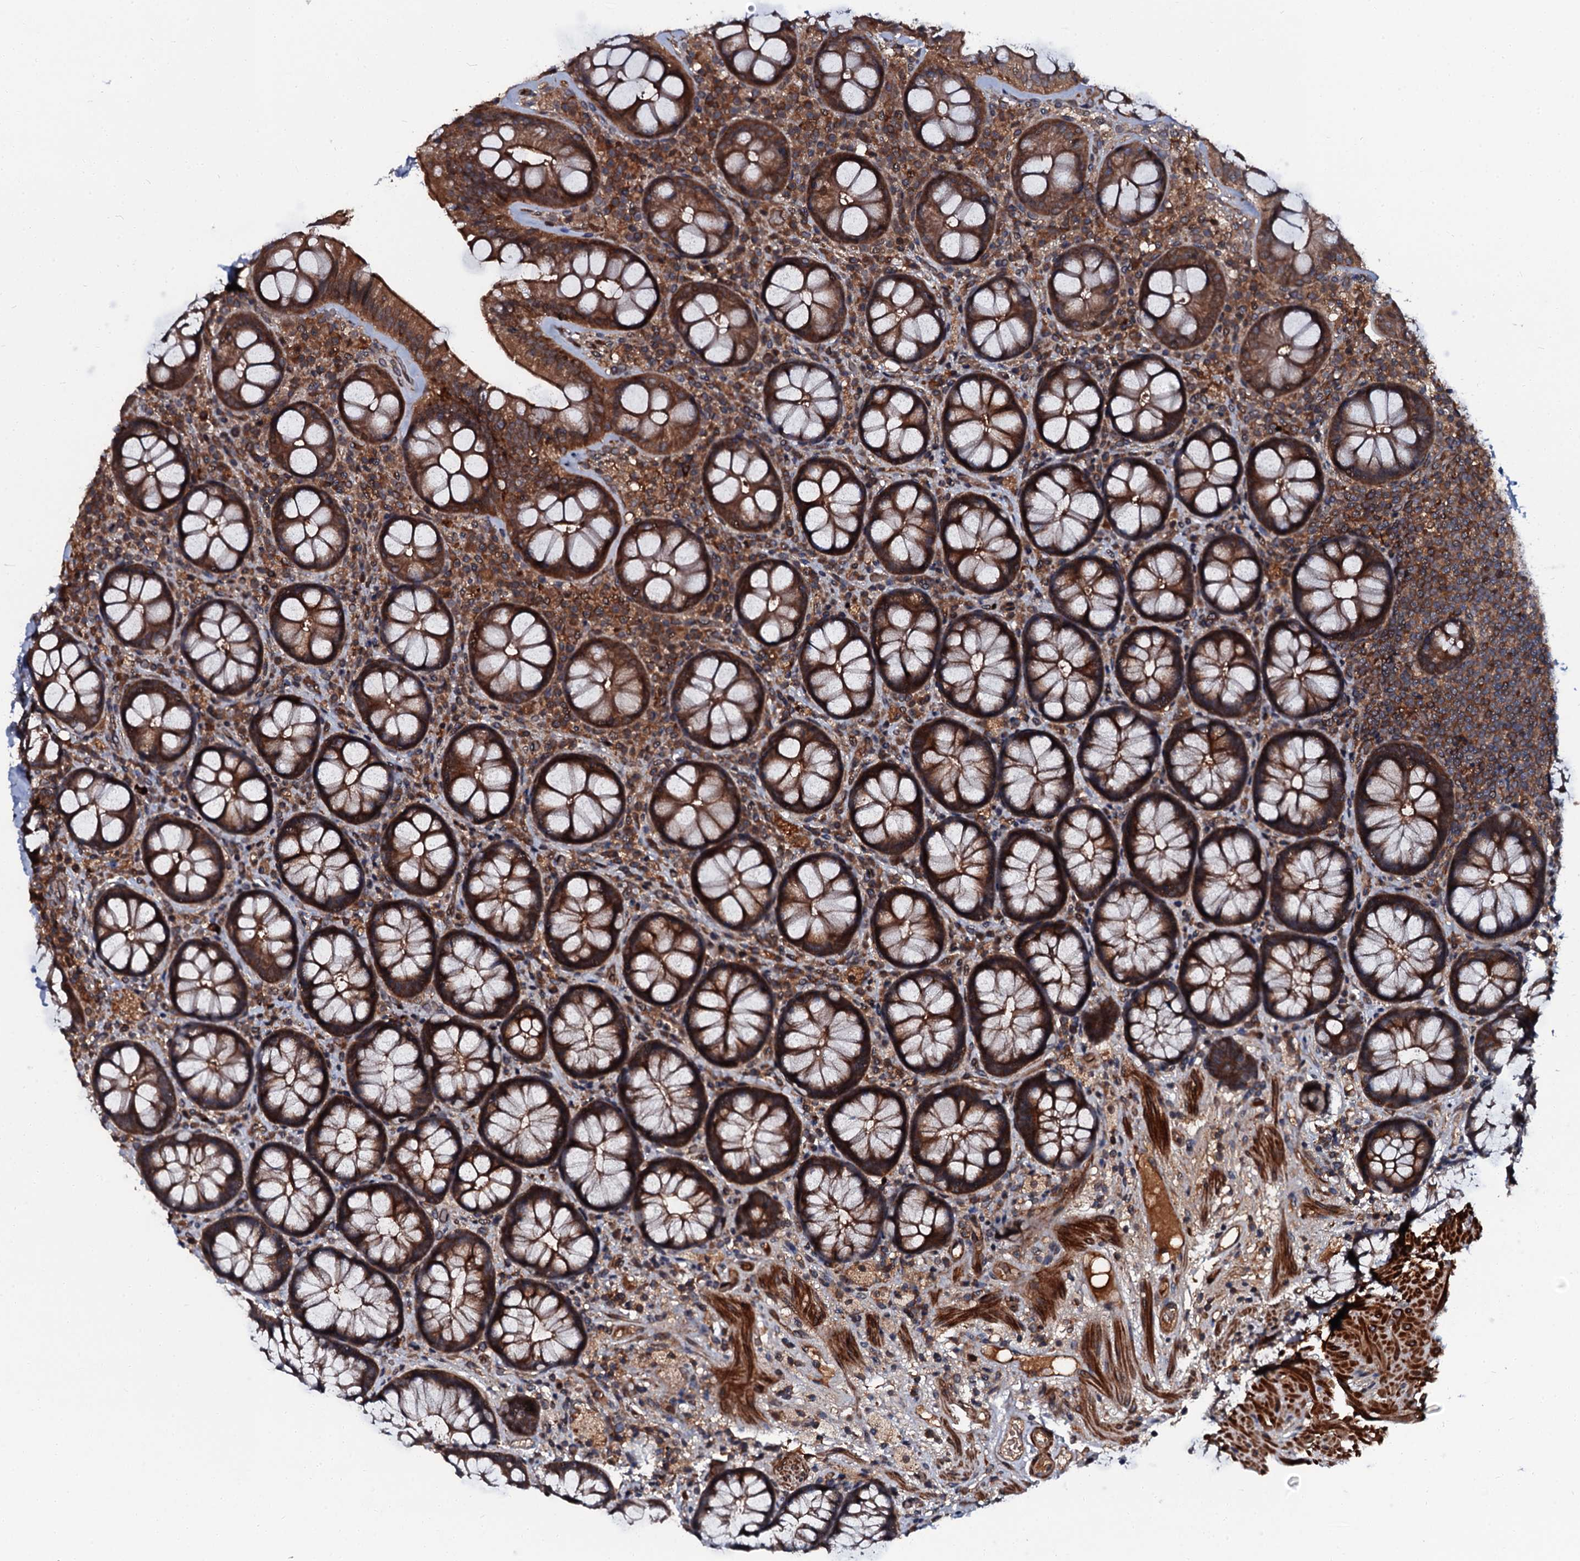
{"staining": {"intensity": "strong", "quantity": ">75%", "location": "cytoplasmic/membranous"}, "tissue": "rectum", "cell_type": "Glandular cells", "image_type": "normal", "snomed": [{"axis": "morphology", "description": "Normal tissue, NOS"}, {"axis": "topography", "description": "Rectum"}], "caption": "Immunohistochemistry (DAB (3,3'-diaminobenzidine)) staining of unremarkable human rectum displays strong cytoplasmic/membranous protein staining in approximately >75% of glandular cells.", "gene": "N4BP1", "patient": {"sex": "male", "age": 83}}